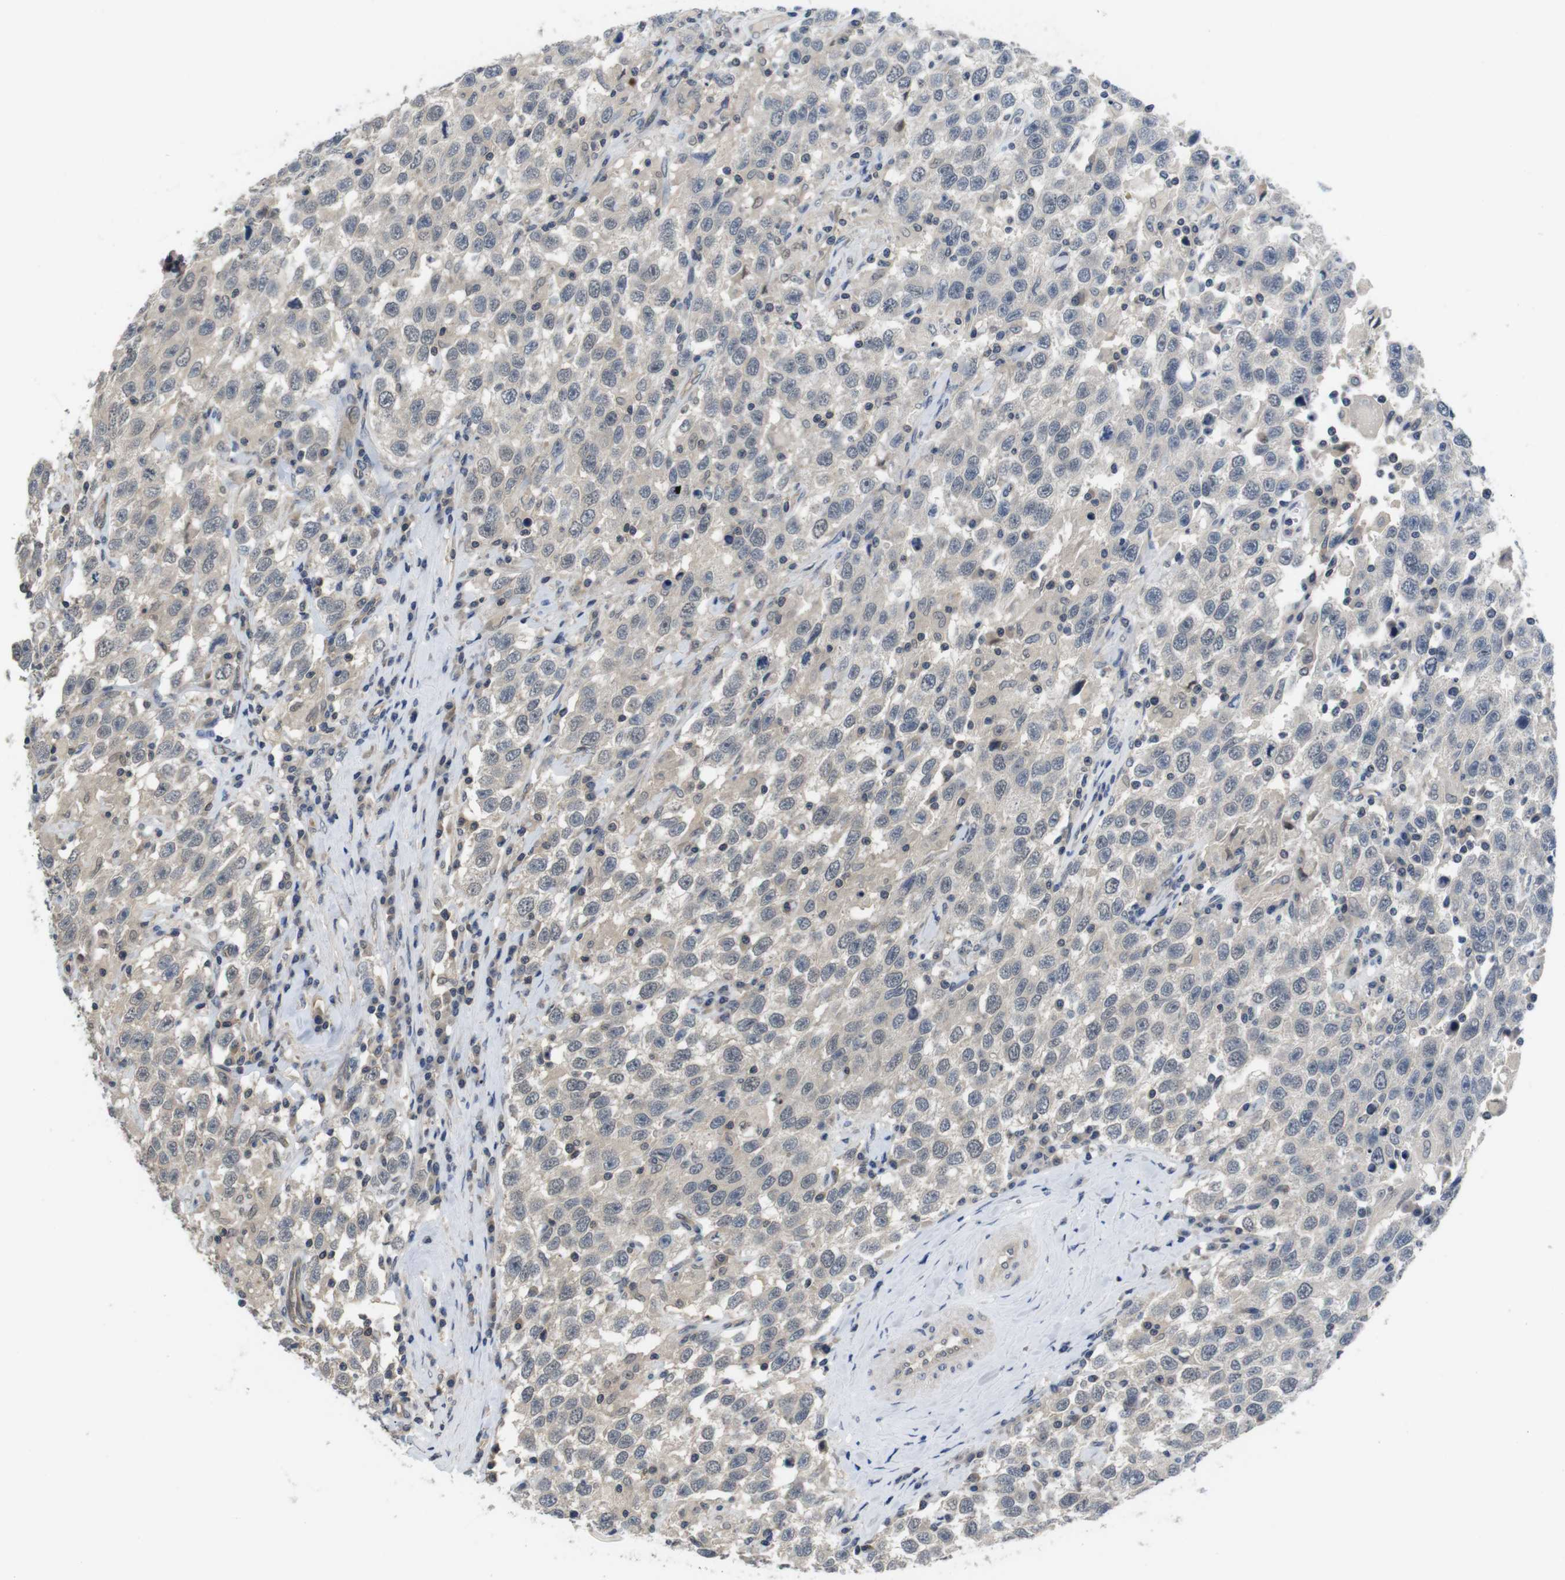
{"staining": {"intensity": "weak", "quantity": "<25%", "location": "cytoplasmic/membranous"}, "tissue": "testis cancer", "cell_type": "Tumor cells", "image_type": "cancer", "snomed": [{"axis": "morphology", "description": "Seminoma, NOS"}, {"axis": "topography", "description": "Testis"}], "caption": "An IHC histopathology image of seminoma (testis) is shown. There is no staining in tumor cells of seminoma (testis). (Brightfield microscopy of DAB immunohistochemistry at high magnification).", "gene": "FADD", "patient": {"sex": "male", "age": 41}}